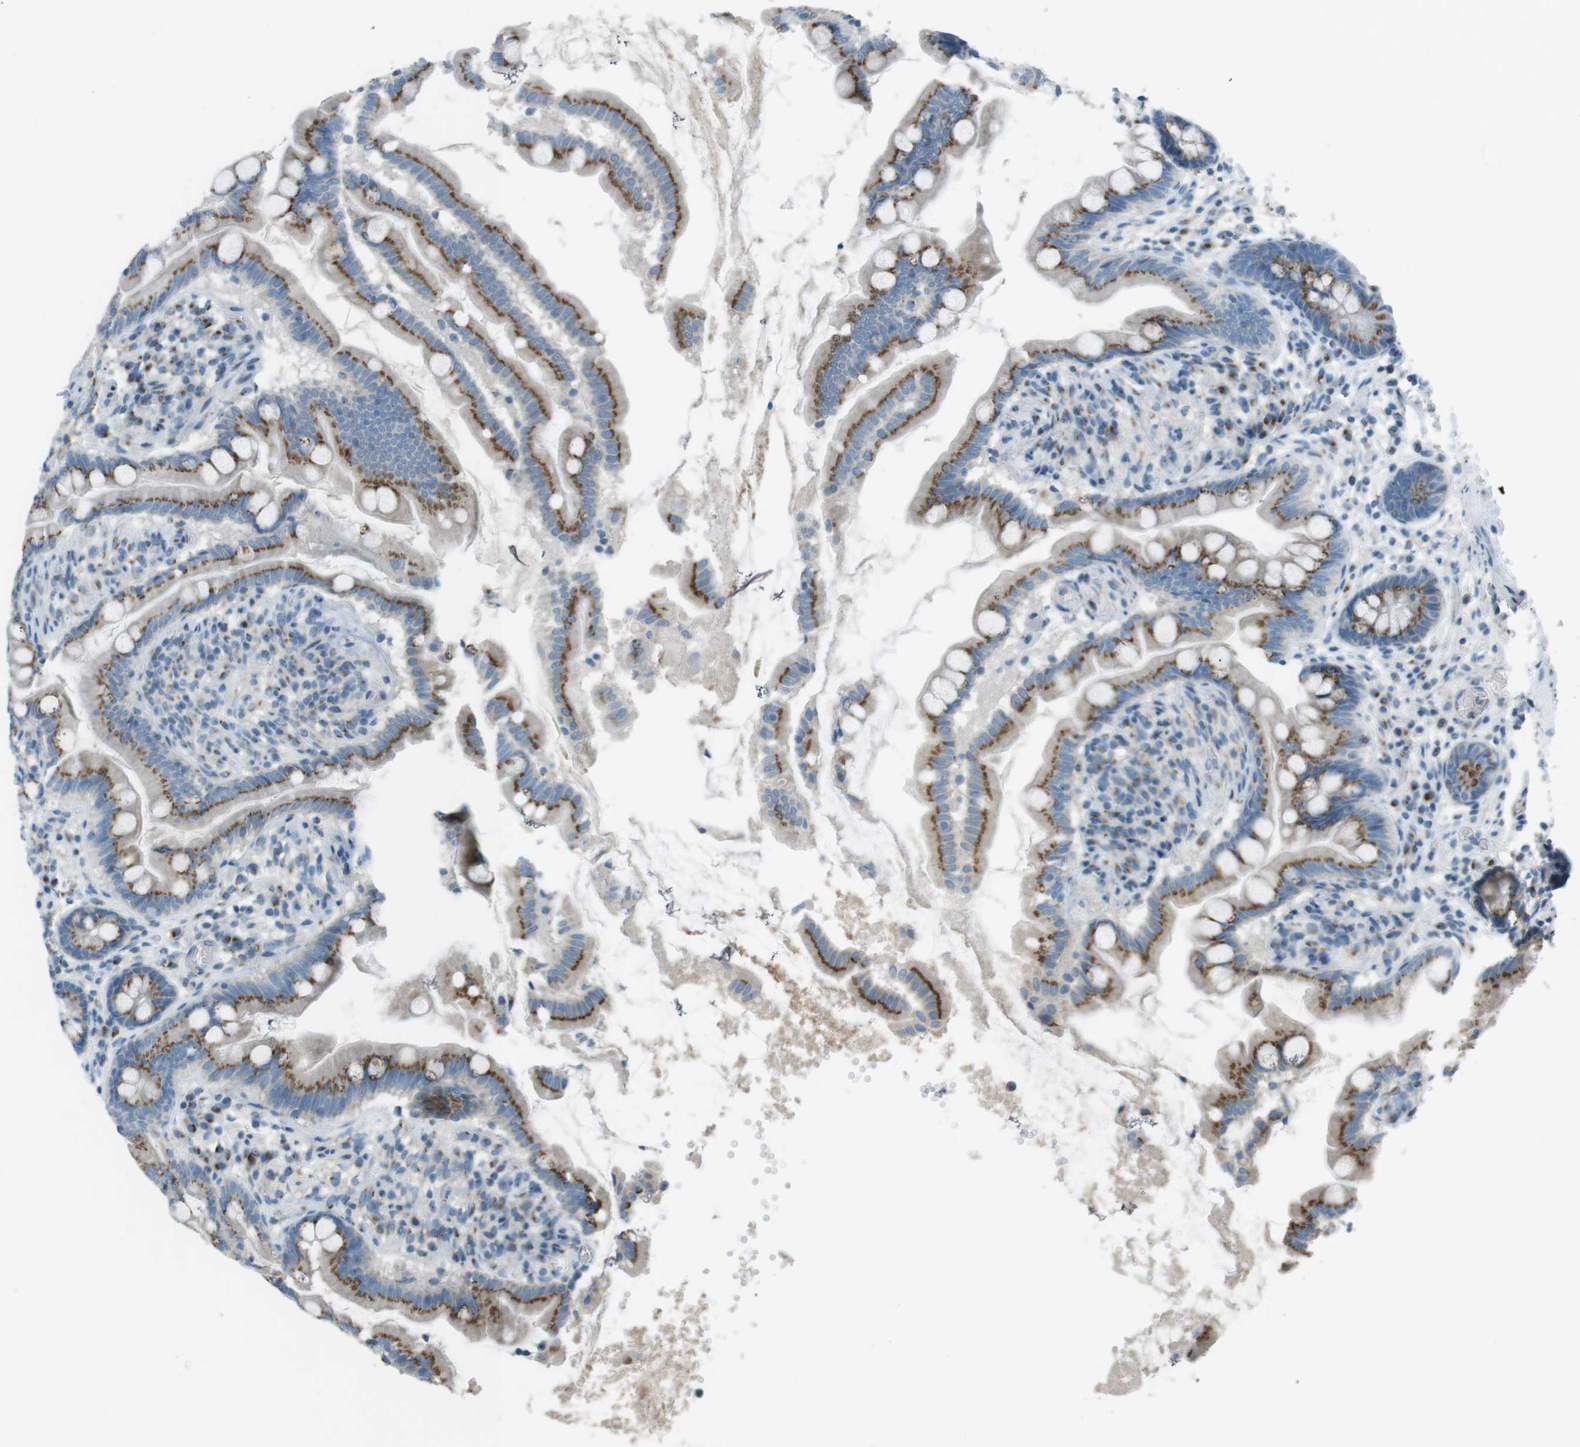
{"staining": {"intensity": "moderate", "quantity": ">75%", "location": "cytoplasmic/membranous"}, "tissue": "small intestine", "cell_type": "Glandular cells", "image_type": "normal", "snomed": [{"axis": "morphology", "description": "Normal tissue, NOS"}, {"axis": "topography", "description": "Small intestine"}], "caption": "Immunohistochemistry (IHC) image of benign small intestine: human small intestine stained using immunohistochemistry (IHC) reveals medium levels of moderate protein expression localized specifically in the cytoplasmic/membranous of glandular cells, appearing as a cytoplasmic/membranous brown color.", "gene": "TXNDC15", "patient": {"sex": "female", "age": 56}}